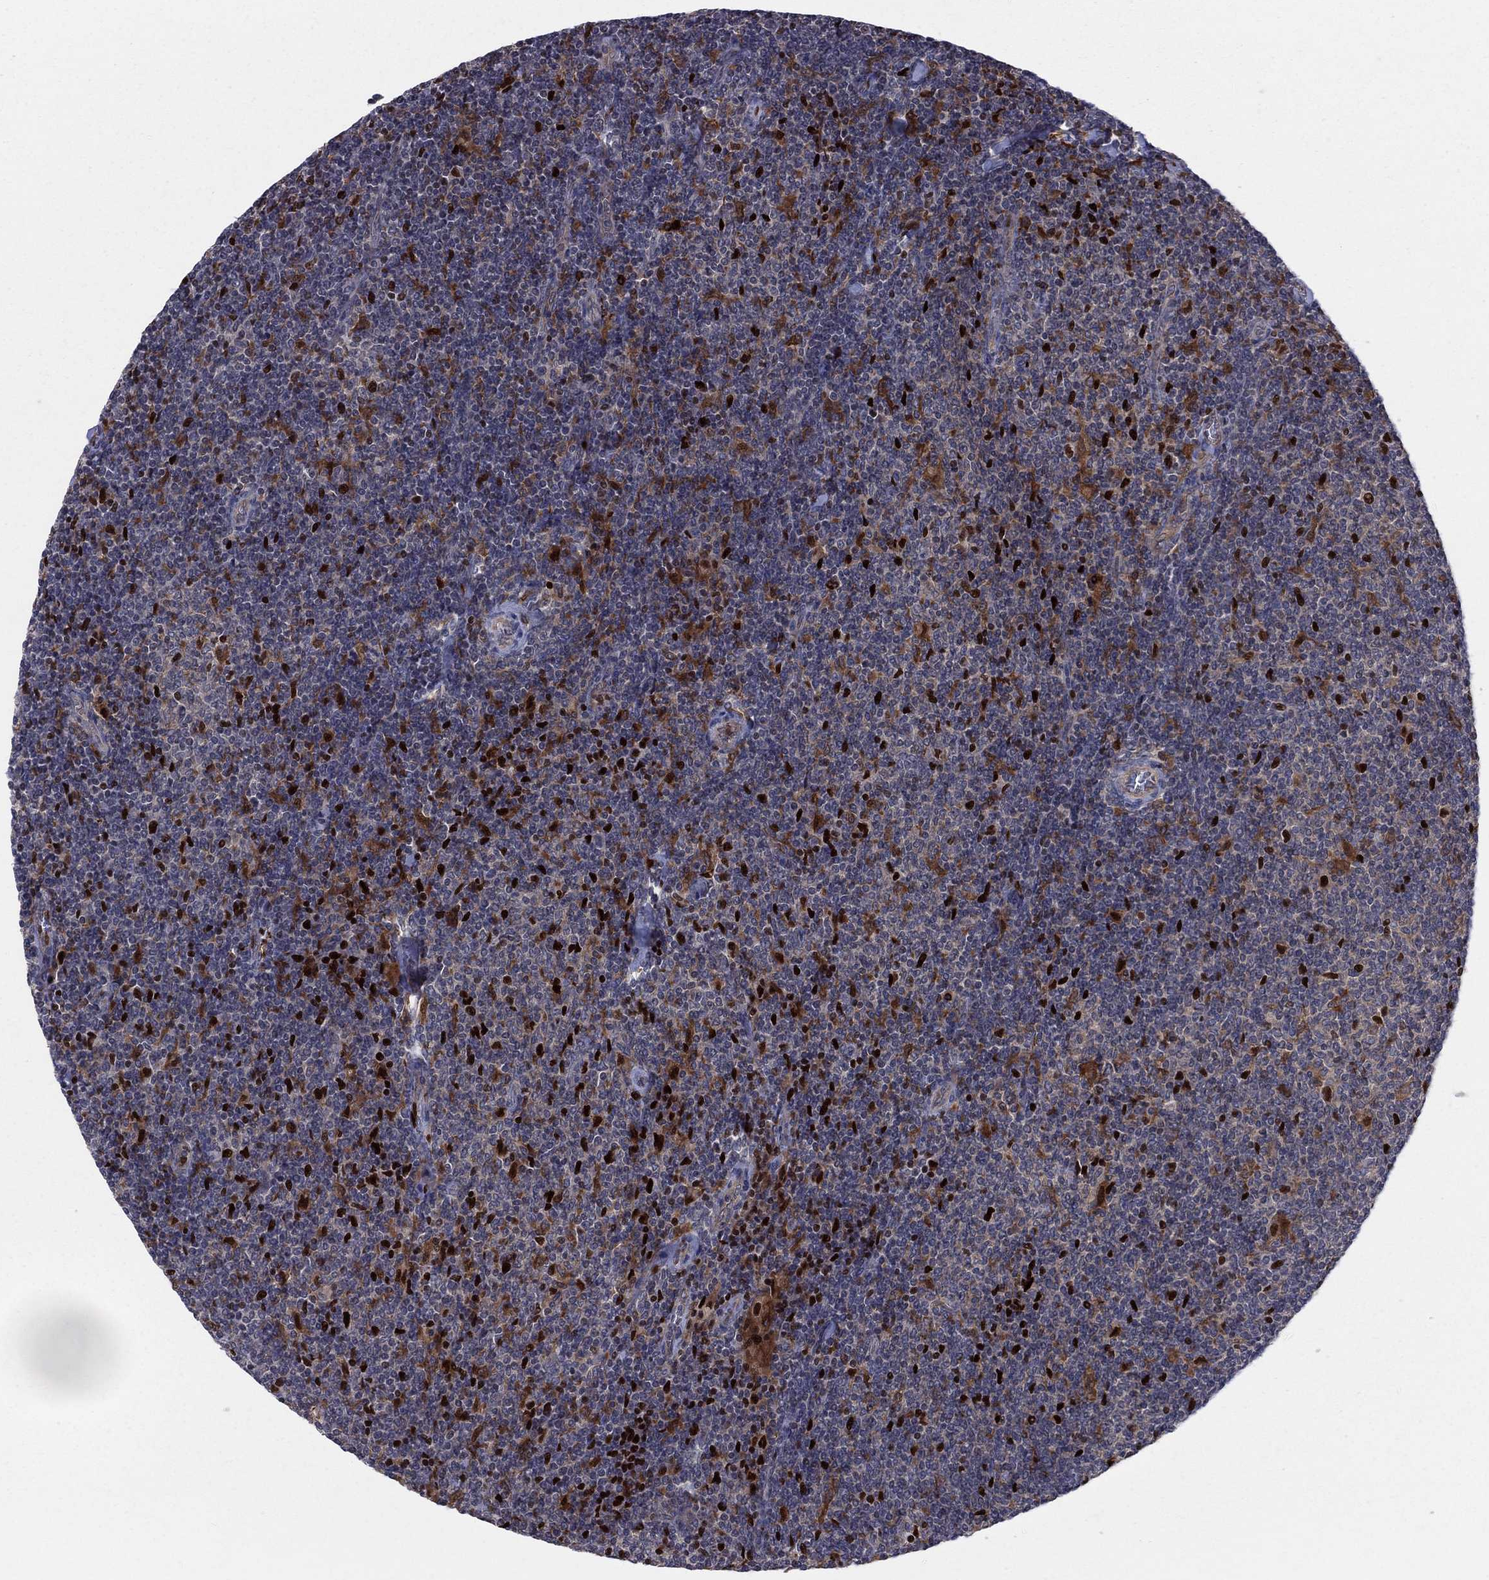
{"staining": {"intensity": "strong", "quantity": "<25%", "location": "nuclear"}, "tissue": "lymphoma", "cell_type": "Tumor cells", "image_type": "cancer", "snomed": [{"axis": "morphology", "description": "Malignant lymphoma, non-Hodgkin's type, Low grade"}, {"axis": "topography", "description": "Lymph node"}], "caption": "High-magnification brightfield microscopy of malignant lymphoma, non-Hodgkin's type (low-grade) stained with DAB (brown) and counterstained with hematoxylin (blue). tumor cells exhibit strong nuclear staining is identified in approximately<25% of cells.", "gene": "ZNHIT3", "patient": {"sex": "male", "age": 52}}